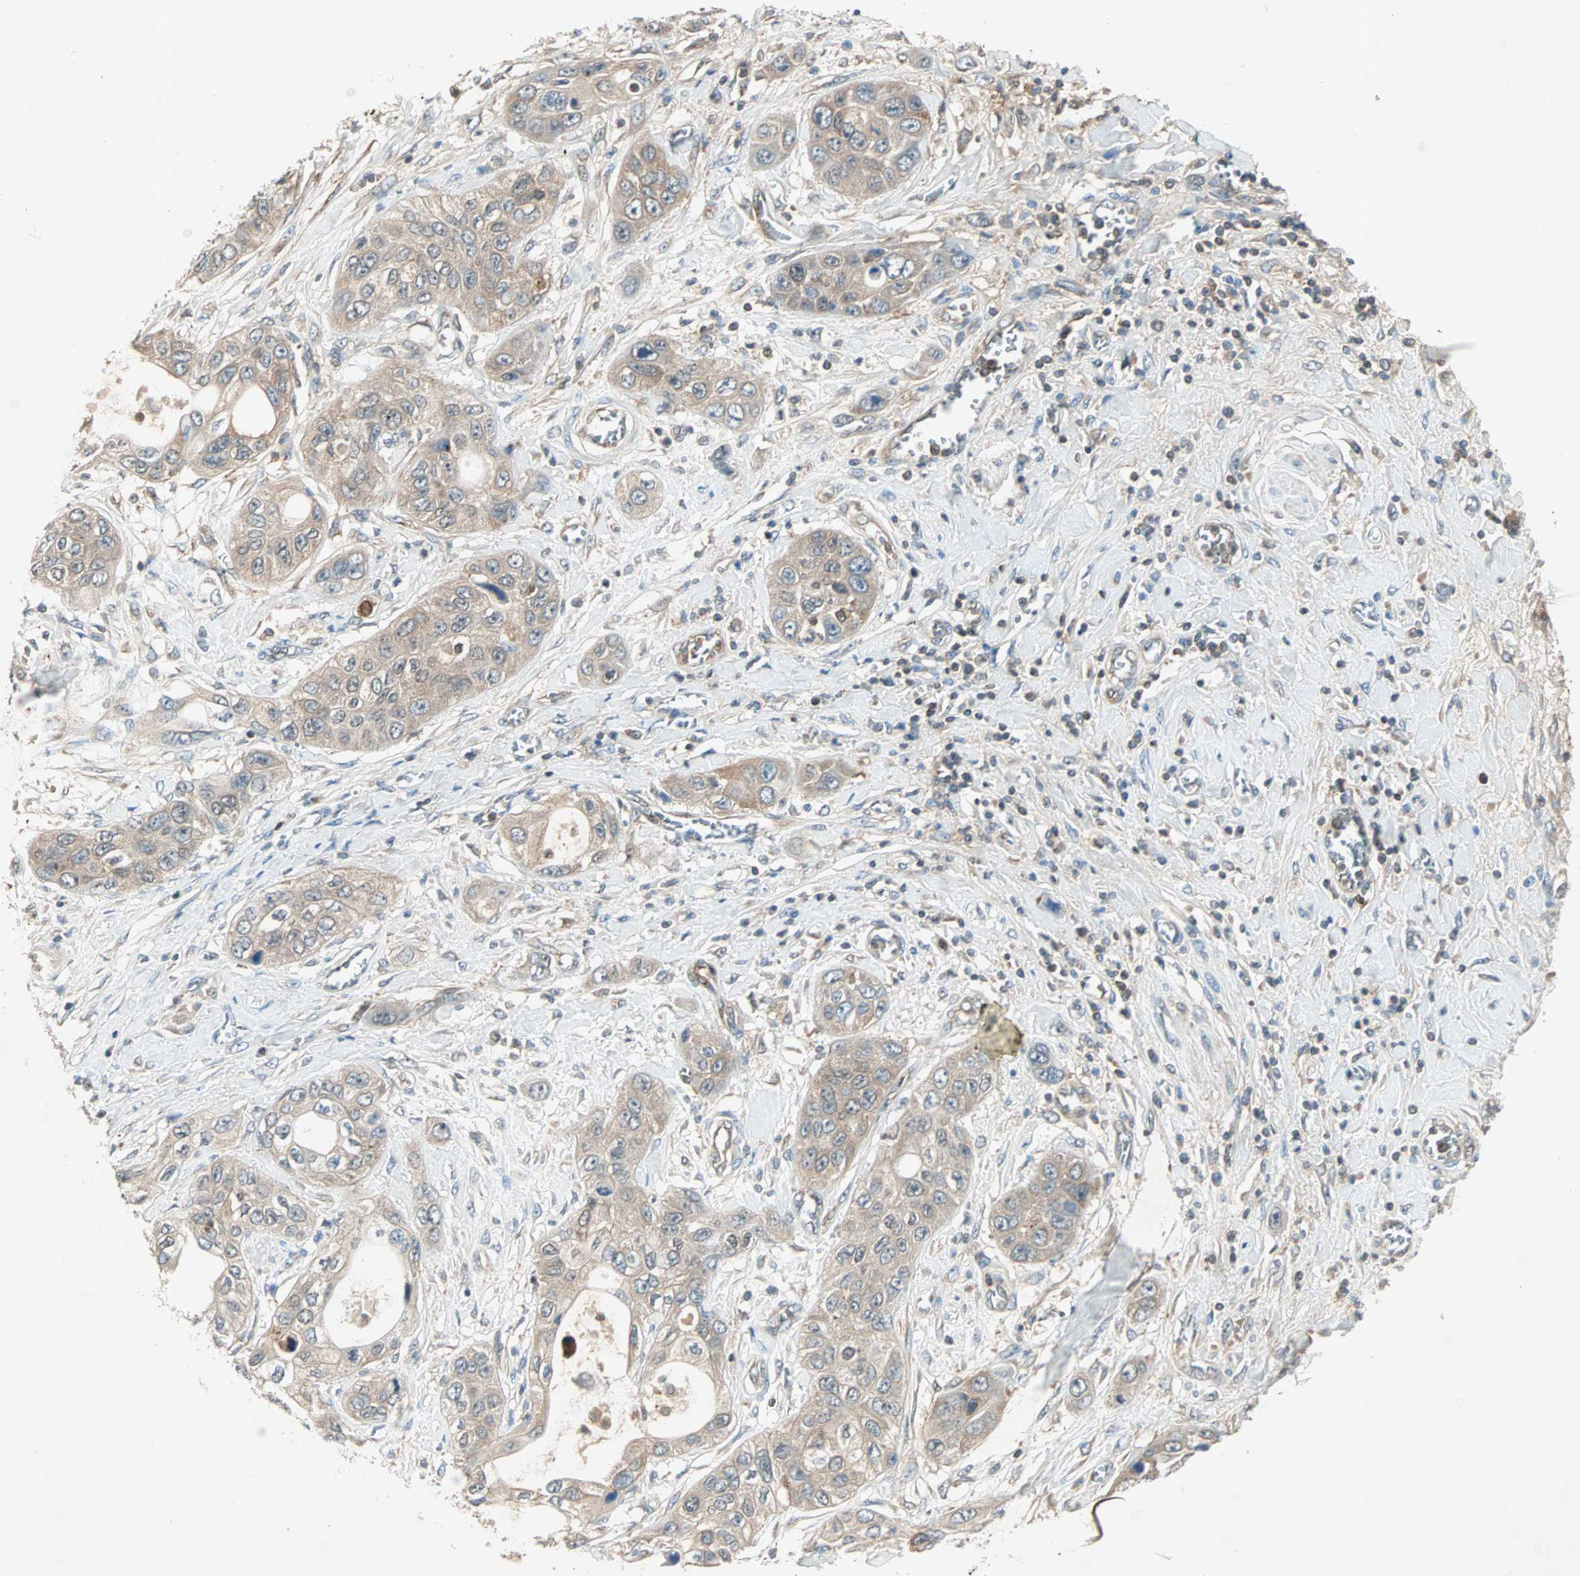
{"staining": {"intensity": "weak", "quantity": ">75%", "location": "cytoplasmic/membranous"}, "tissue": "pancreatic cancer", "cell_type": "Tumor cells", "image_type": "cancer", "snomed": [{"axis": "morphology", "description": "Adenocarcinoma, NOS"}, {"axis": "topography", "description": "Pancreas"}], "caption": "Protein expression by immunohistochemistry (IHC) shows weak cytoplasmic/membranous positivity in approximately >75% of tumor cells in pancreatic adenocarcinoma.", "gene": "TEC", "patient": {"sex": "female", "age": 70}}